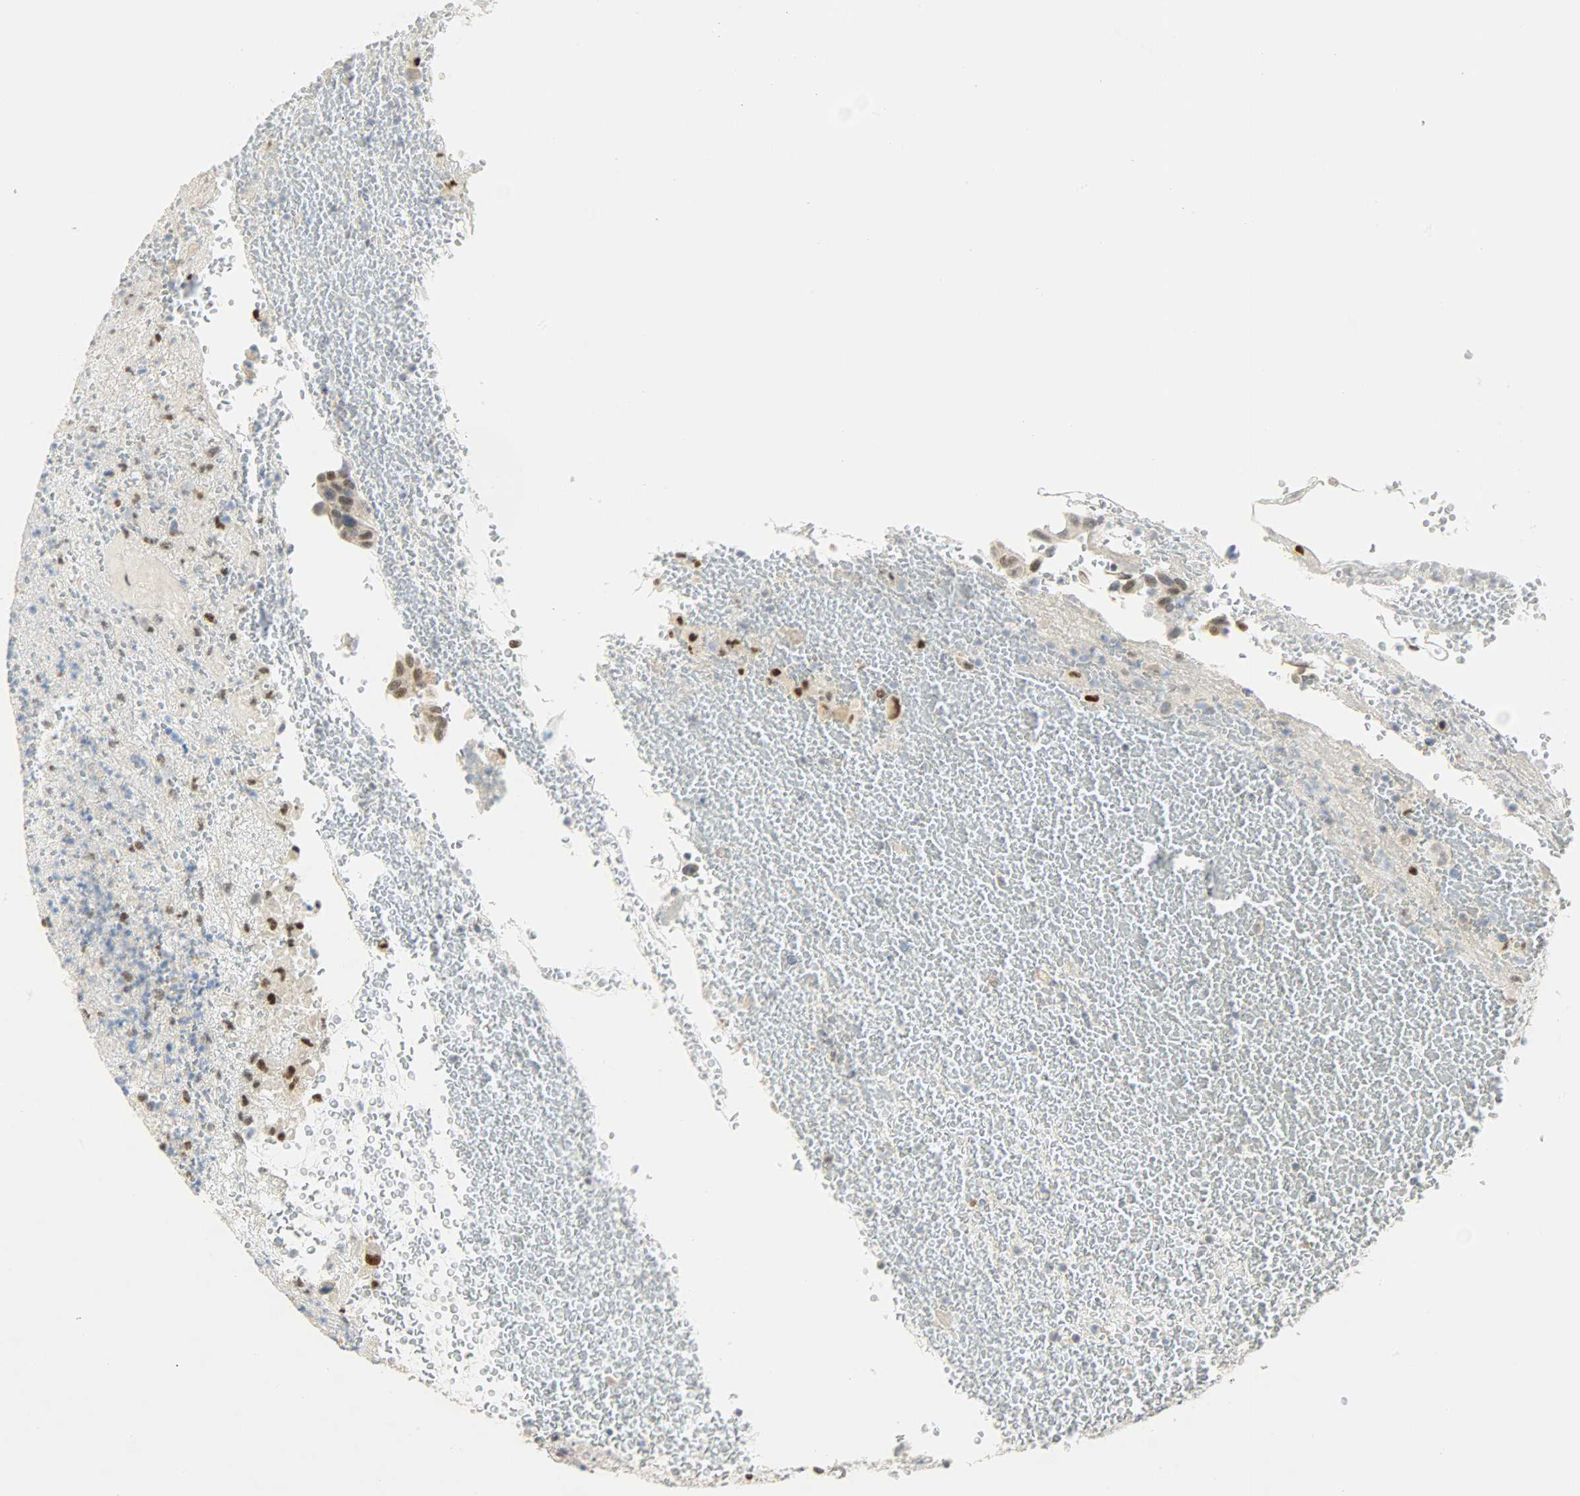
{"staining": {"intensity": "strong", "quantity": ">75%", "location": "cytoplasmic/membranous,nuclear"}, "tissue": "urothelial cancer", "cell_type": "Tumor cells", "image_type": "cancer", "snomed": [{"axis": "morphology", "description": "Urothelial carcinoma, High grade"}, {"axis": "topography", "description": "Urinary bladder"}], "caption": "A high-resolution histopathology image shows immunohistochemistry (IHC) staining of high-grade urothelial carcinoma, which shows strong cytoplasmic/membranous and nuclear staining in approximately >75% of tumor cells.", "gene": "PPARG", "patient": {"sex": "male", "age": 66}}